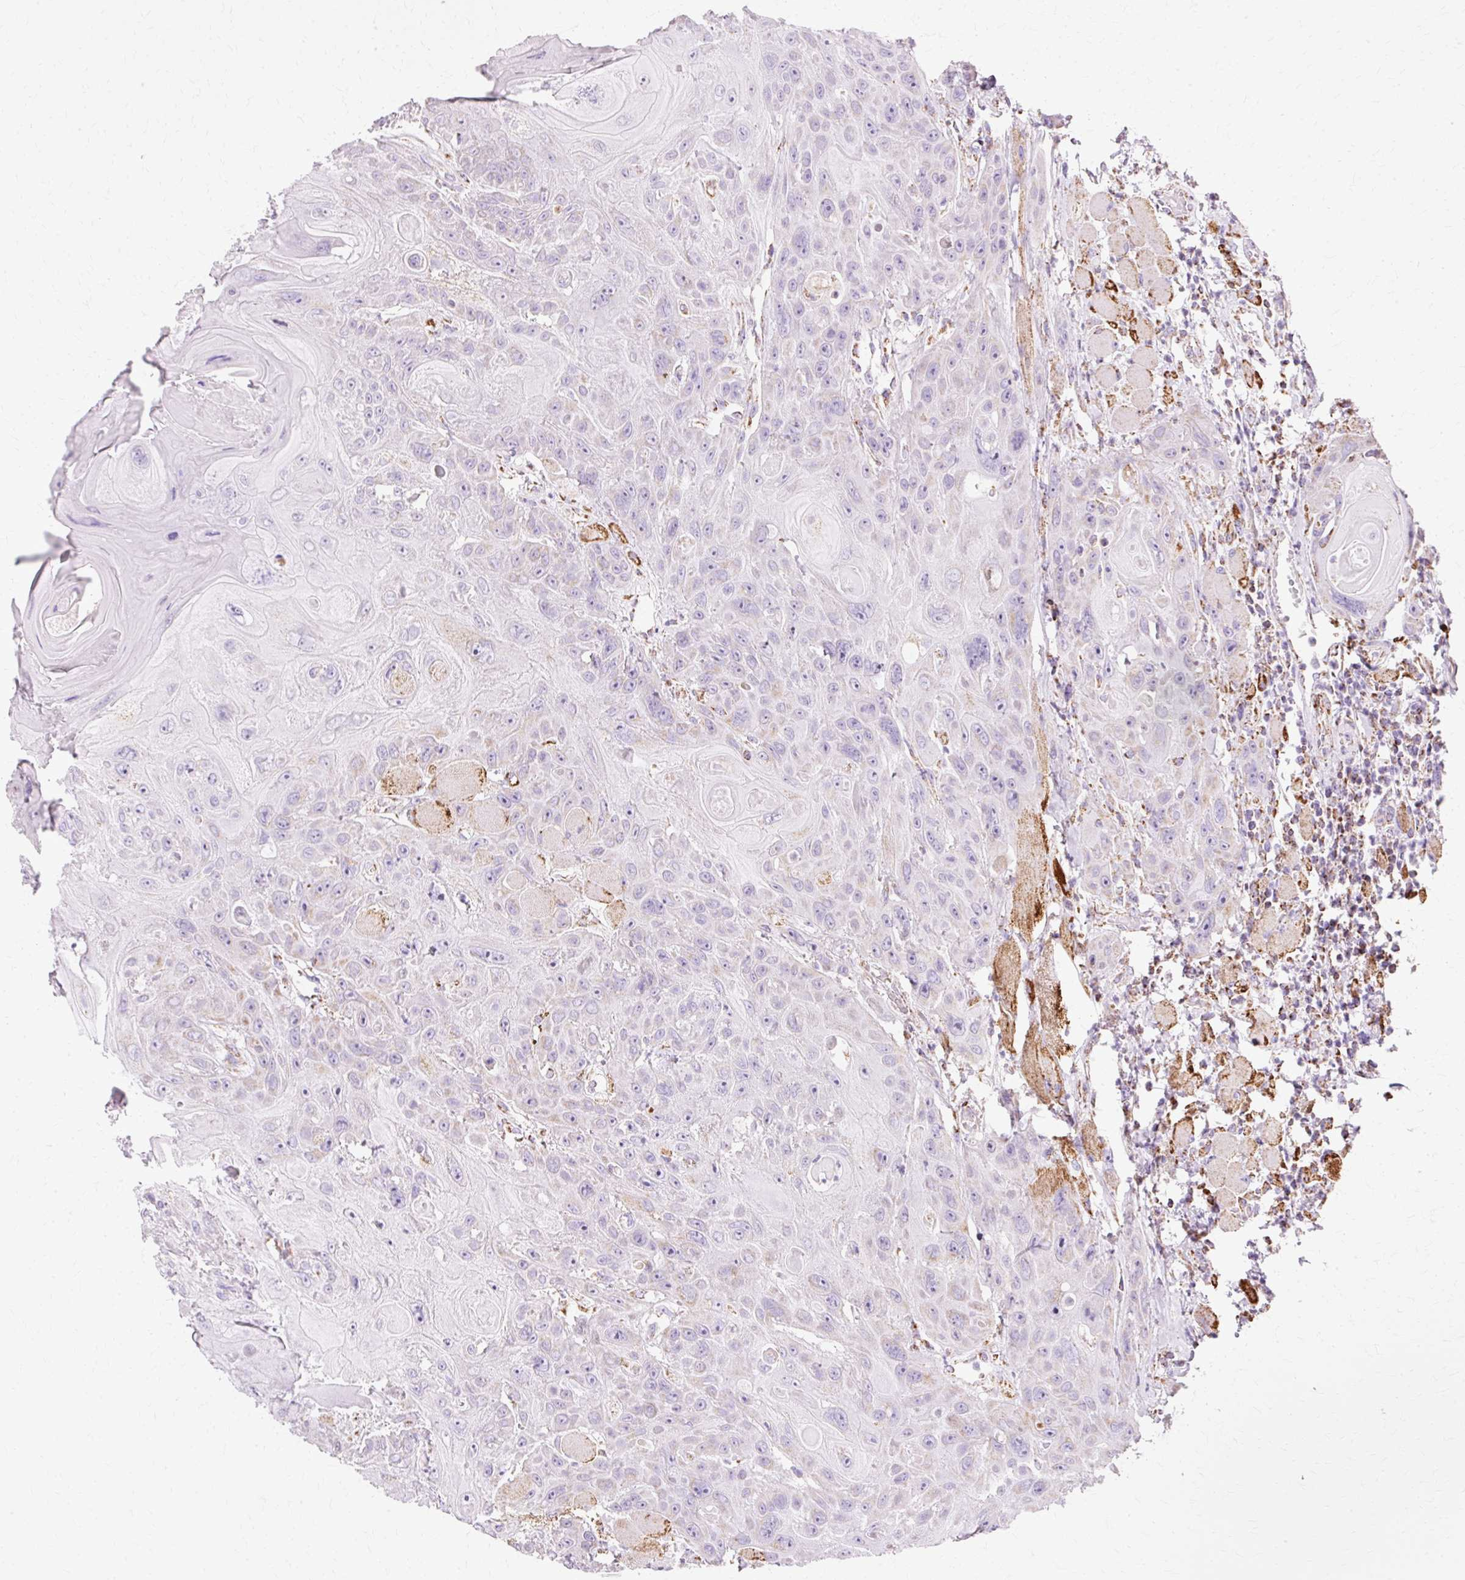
{"staining": {"intensity": "negative", "quantity": "none", "location": "none"}, "tissue": "head and neck cancer", "cell_type": "Tumor cells", "image_type": "cancer", "snomed": [{"axis": "morphology", "description": "Squamous cell carcinoma, NOS"}, {"axis": "topography", "description": "Head-Neck"}], "caption": "Immunohistochemistry of head and neck cancer reveals no staining in tumor cells.", "gene": "ATP5PO", "patient": {"sex": "female", "age": 59}}